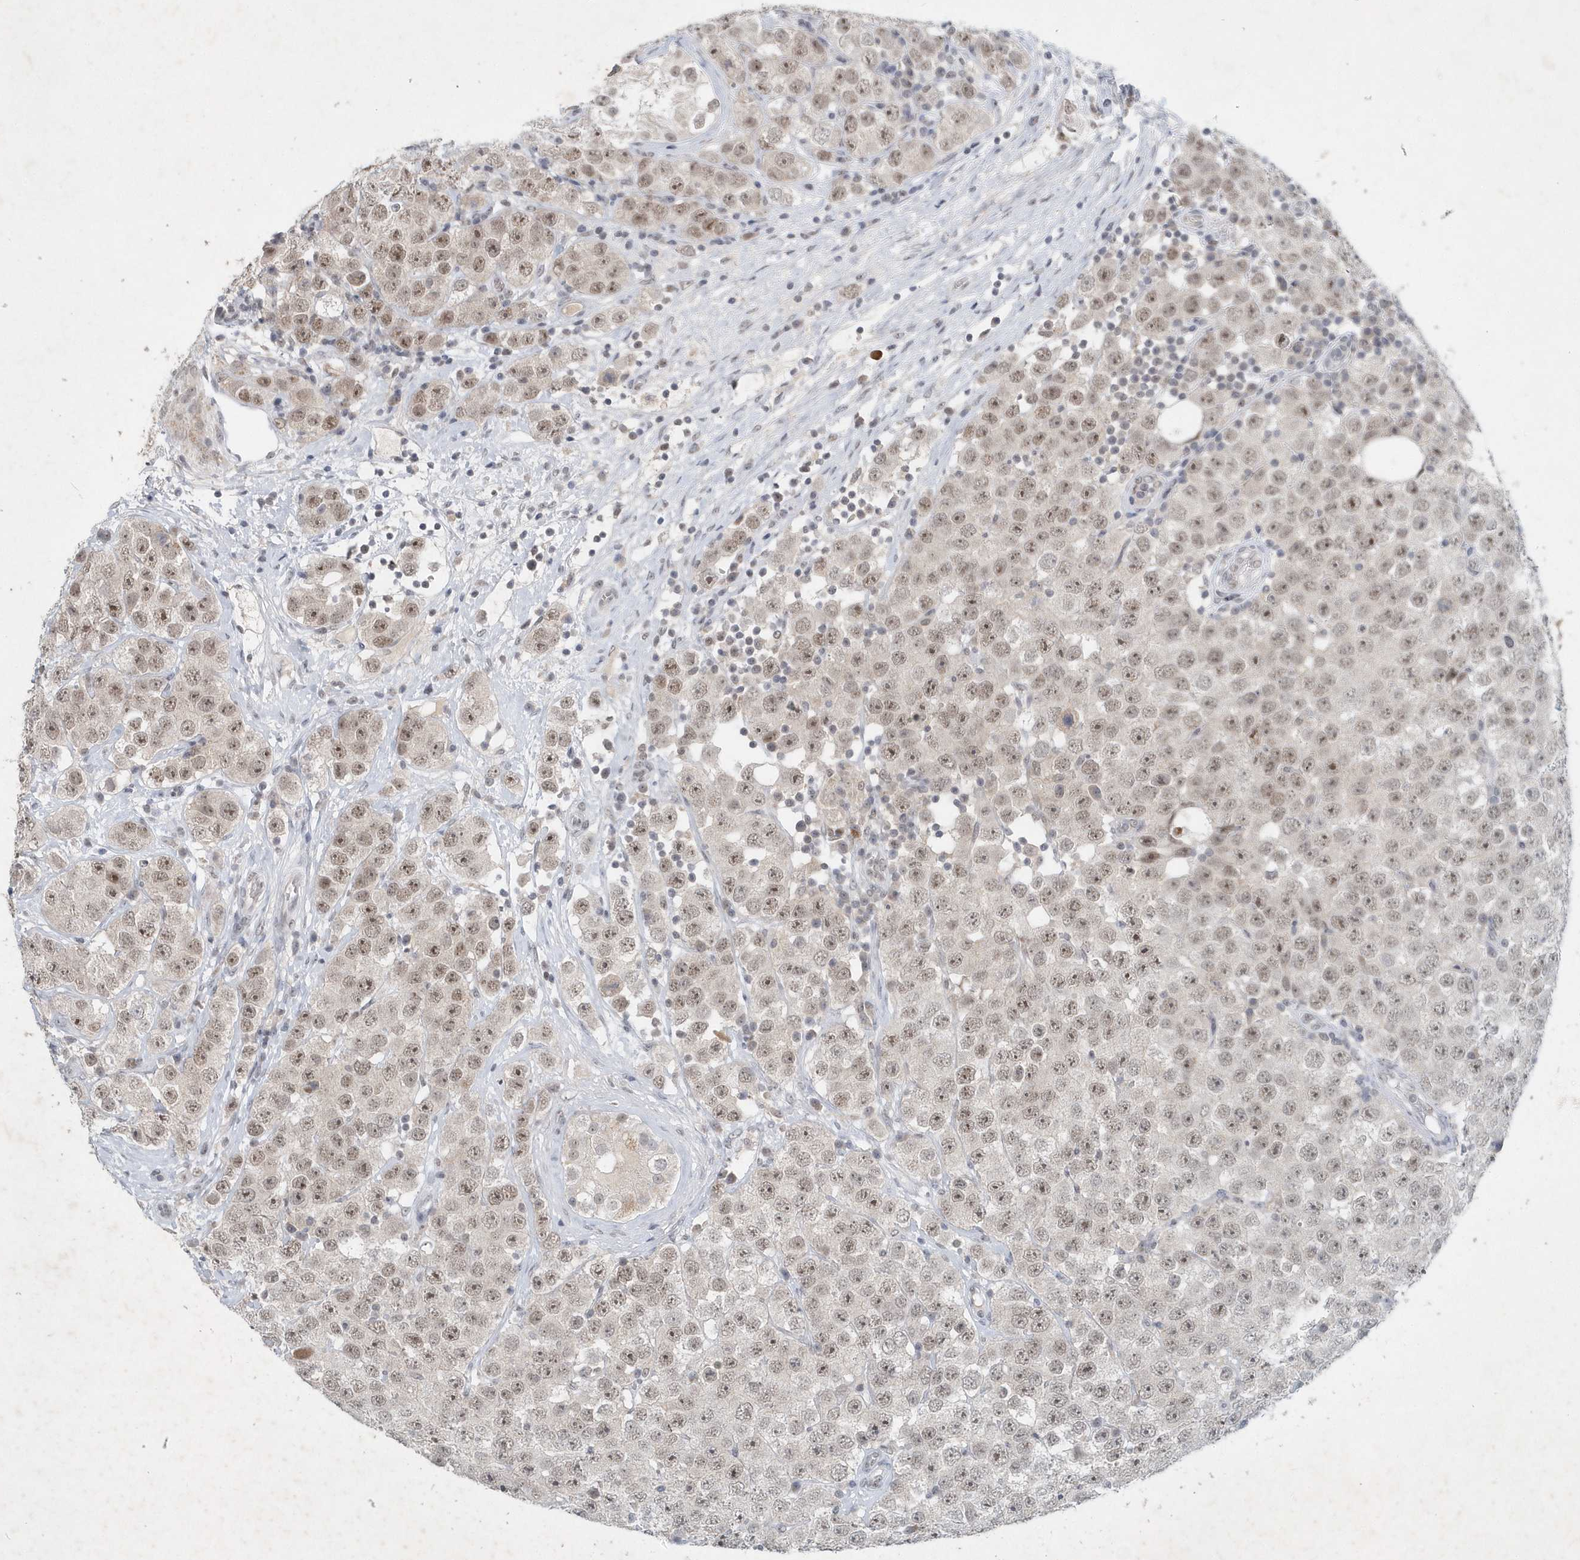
{"staining": {"intensity": "weak", "quantity": ">75%", "location": "nuclear"}, "tissue": "testis cancer", "cell_type": "Tumor cells", "image_type": "cancer", "snomed": [{"axis": "morphology", "description": "Seminoma, NOS"}, {"axis": "topography", "description": "Testis"}], "caption": "Immunohistochemistry (DAB) staining of human seminoma (testis) reveals weak nuclear protein staining in about >75% of tumor cells.", "gene": "ZBTB9", "patient": {"sex": "male", "age": 28}}